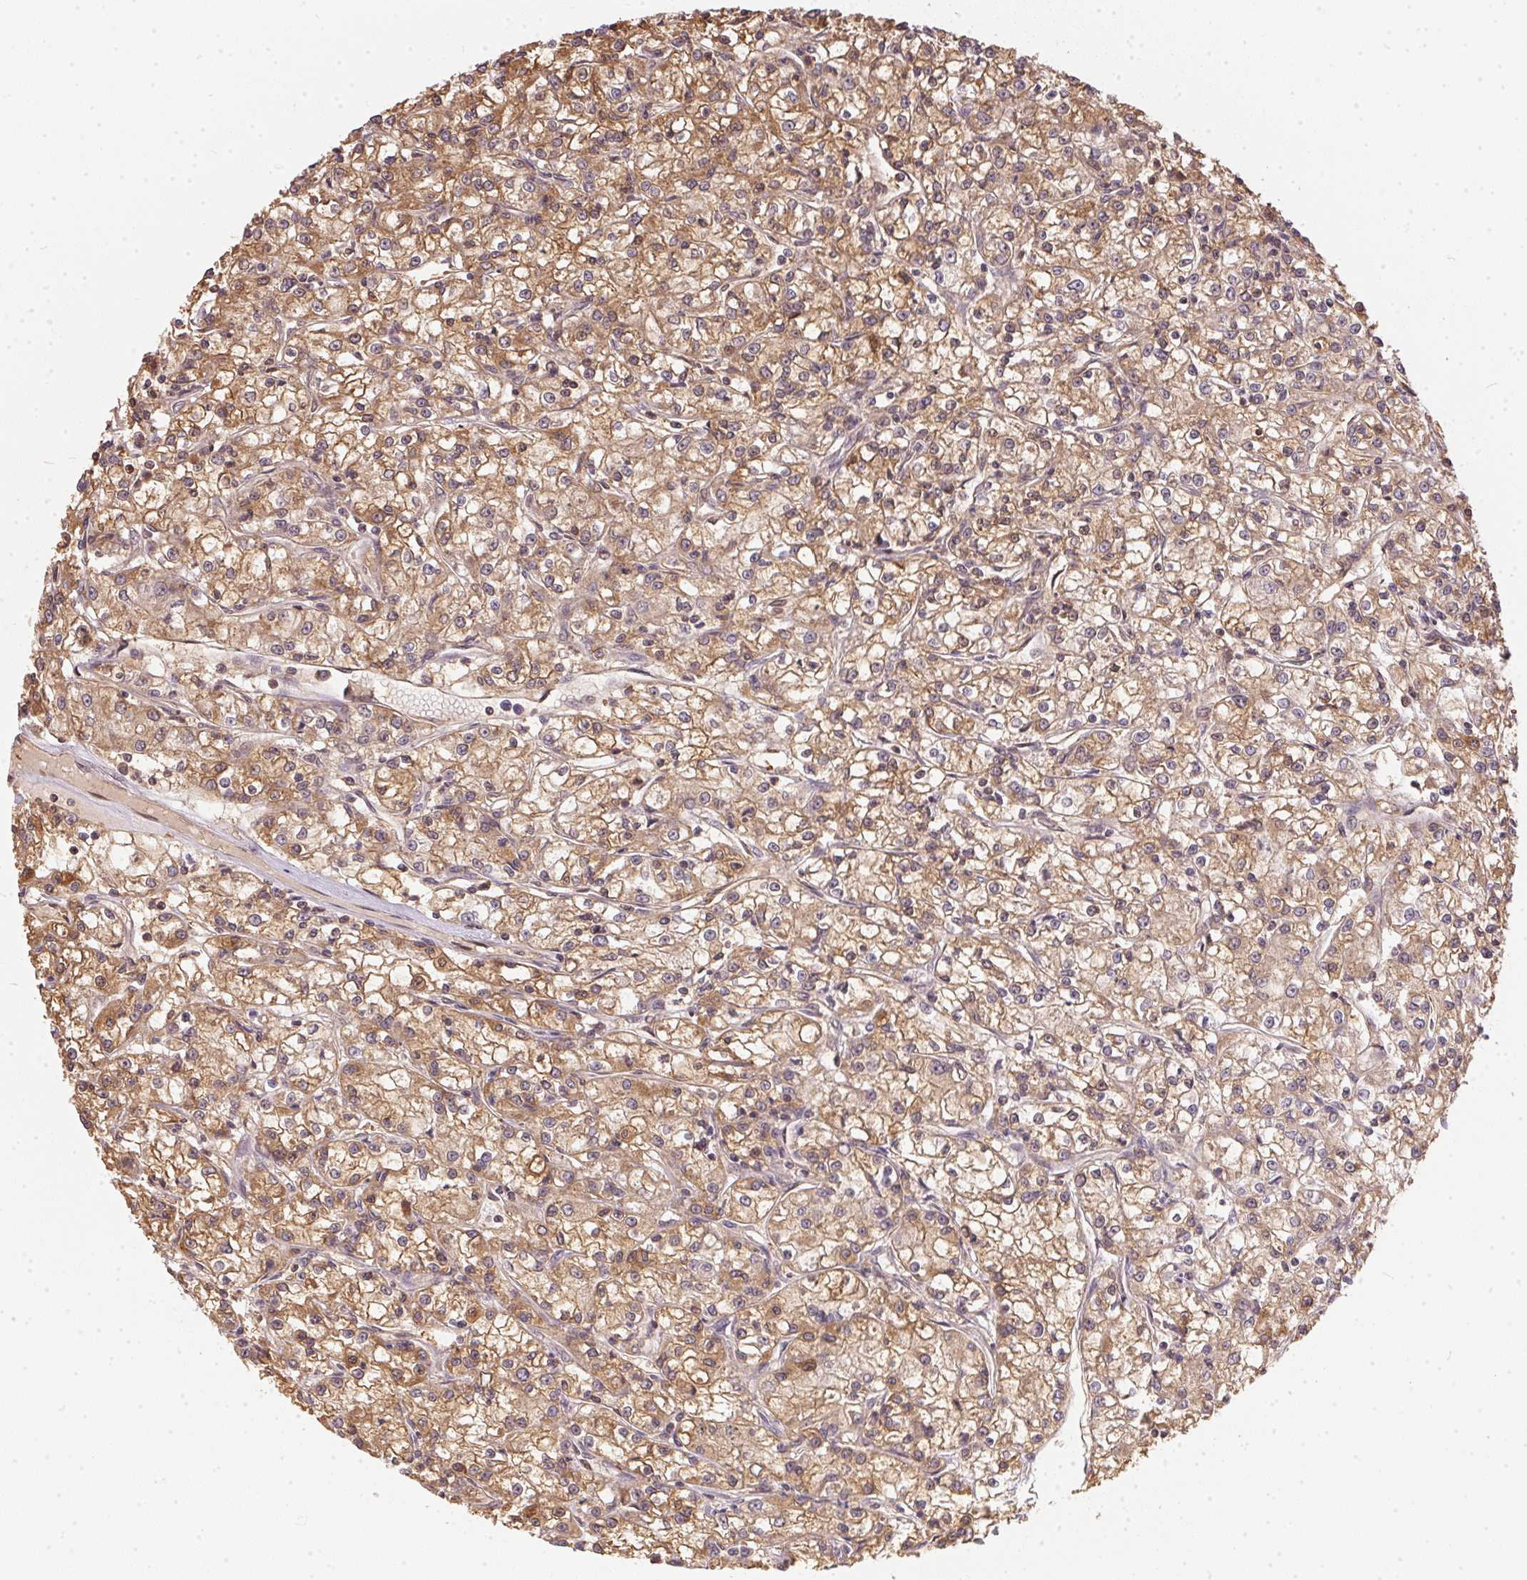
{"staining": {"intensity": "moderate", "quantity": ">75%", "location": "cytoplasmic/membranous"}, "tissue": "renal cancer", "cell_type": "Tumor cells", "image_type": "cancer", "snomed": [{"axis": "morphology", "description": "Adenocarcinoma, NOS"}, {"axis": "topography", "description": "Kidney"}], "caption": "Immunohistochemistry staining of renal cancer (adenocarcinoma), which displays medium levels of moderate cytoplasmic/membranous staining in approximately >75% of tumor cells indicating moderate cytoplasmic/membranous protein expression. The staining was performed using DAB (3,3'-diaminobenzidine) (brown) for protein detection and nuclei were counterstained in hematoxylin (blue).", "gene": "BLMH", "patient": {"sex": "female", "age": 59}}